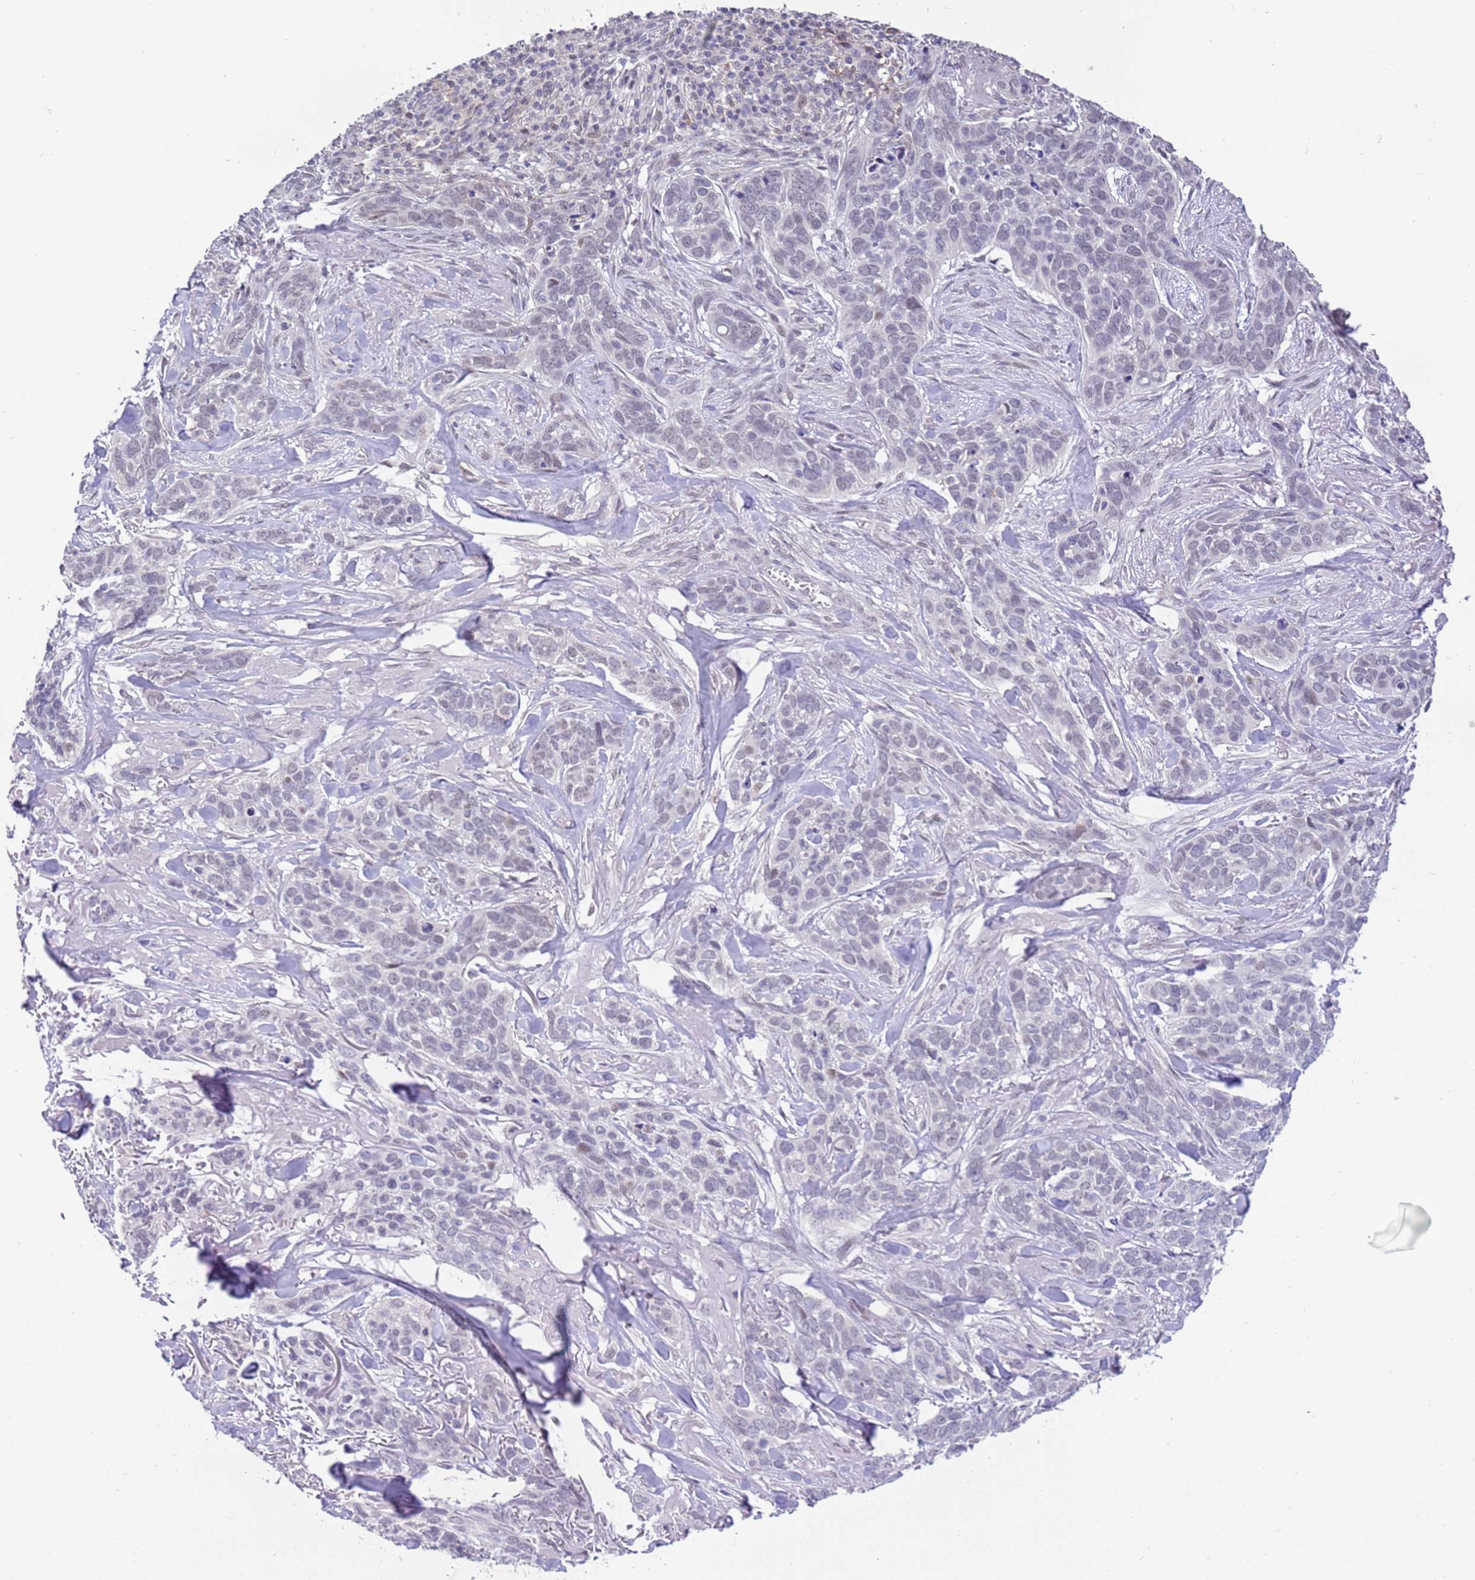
{"staining": {"intensity": "negative", "quantity": "none", "location": "none"}, "tissue": "skin cancer", "cell_type": "Tumor cells", "image_type": "cancer", "snomed": [{"axis": "morphology", "description": "Basal cell carcinoma"}, {"axis": "topography", "description": "Skin"}], "caption": "Photomicrograph shows no significant protein positivity in tumor cells of basal cell carcinoma (skin).", "gene": "MAGEF1", "patient": {"sex": "male", "age": 86}}